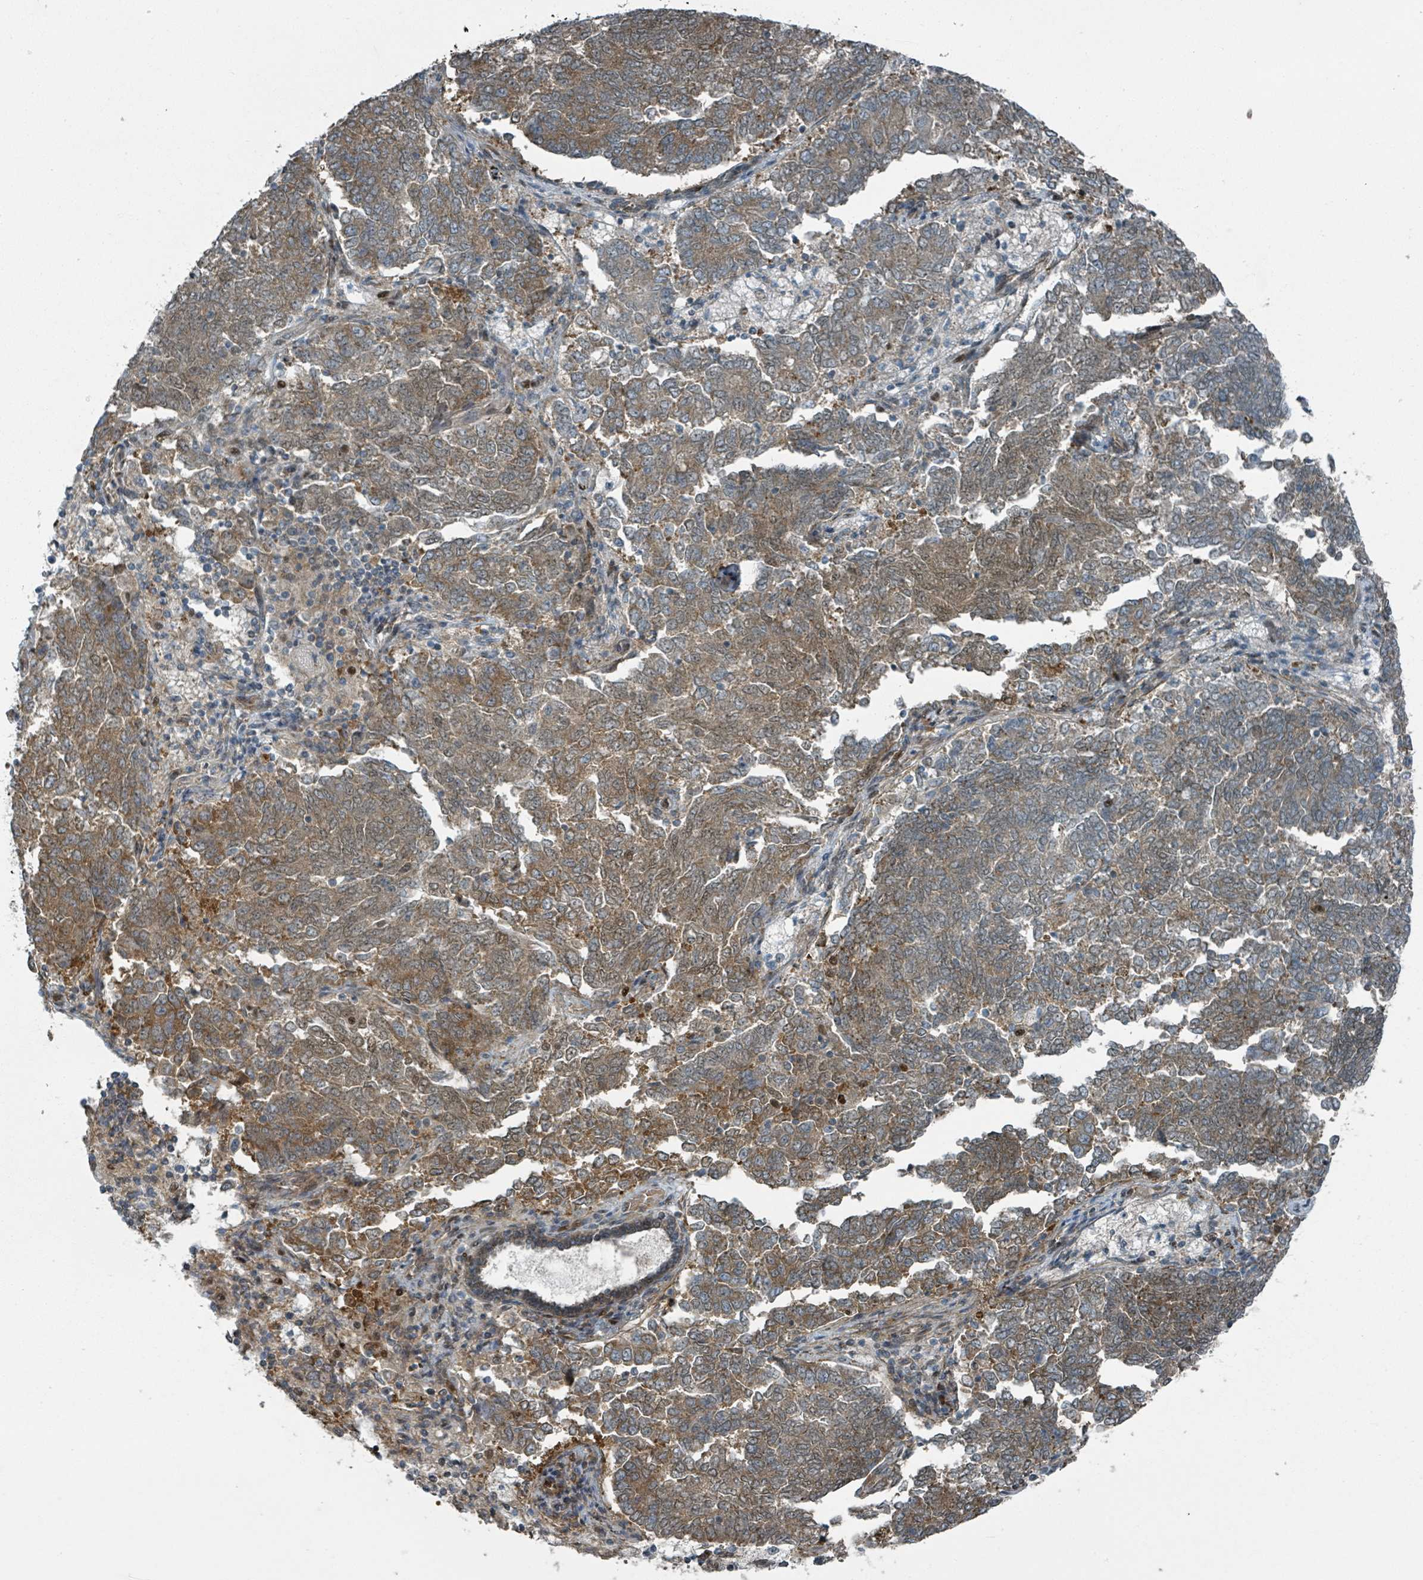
{"staining": {"intensity": "moderate", "quantity": ">75%", "location": "cytoplasmic/membranous"}, "tissue": "endometrial cancer", "cell_type": "Tumor cells", "image_type": "cancer", "snomed": [{"axis": "morphology", "description": "Adenocarcinoma, NOS"}, {"axis": "topography", "description": "Endometrium"}], "caption": "Moderate cytoplasmic/membranous expression is identified in approximately >75% of tumor cells in endometrial cancer (adenocarcinoma). (DAB (3,3'-diaminobenzidine) = brown stain, brightfield microscopy at high magnification).", "gene": "RHPN2", "patient": {"sex": "female", "age": 80}}